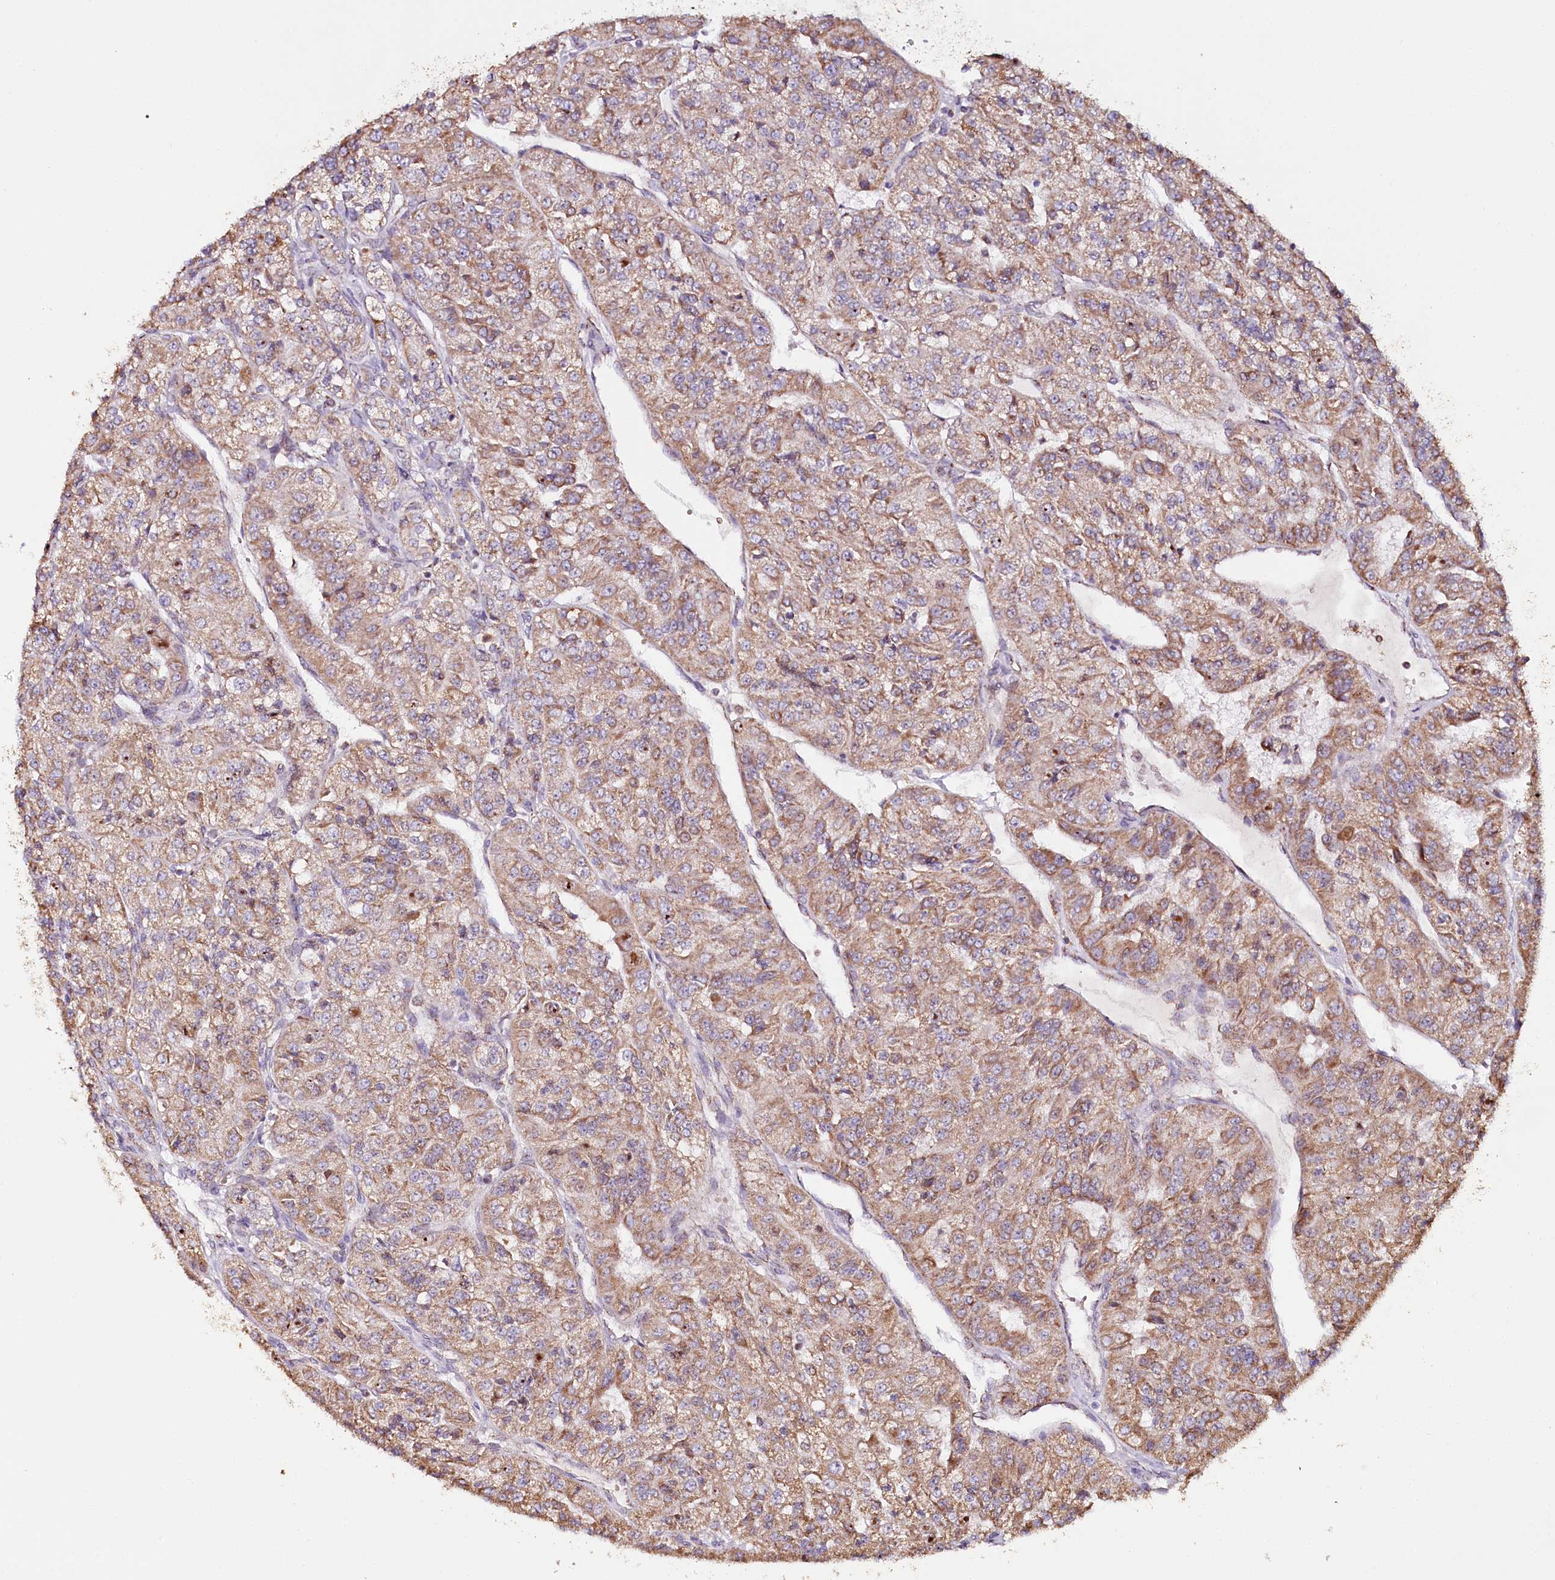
{"staining": {"intensity": "moderate", "quantity": ">75%", "location": "cytoplasmic/membranous"}, "tissue": "renal cancer", "cell_type": "Tumor cells", "image_type": "cancer", "snomed": [{"axis": "morphology", "description": "Adenocarcinoma, NOS"}, {"axis": "topography", "description": "Kidney"}], "caption": "Brown immunohistochemical staining in human renal adenocarcinoma demonstrates moderate cytoplasmic/membranous positivity in approximately >75% of tumor cells.", "gene": "MMP25", "patient": {"sex": "female", "age": 63}}